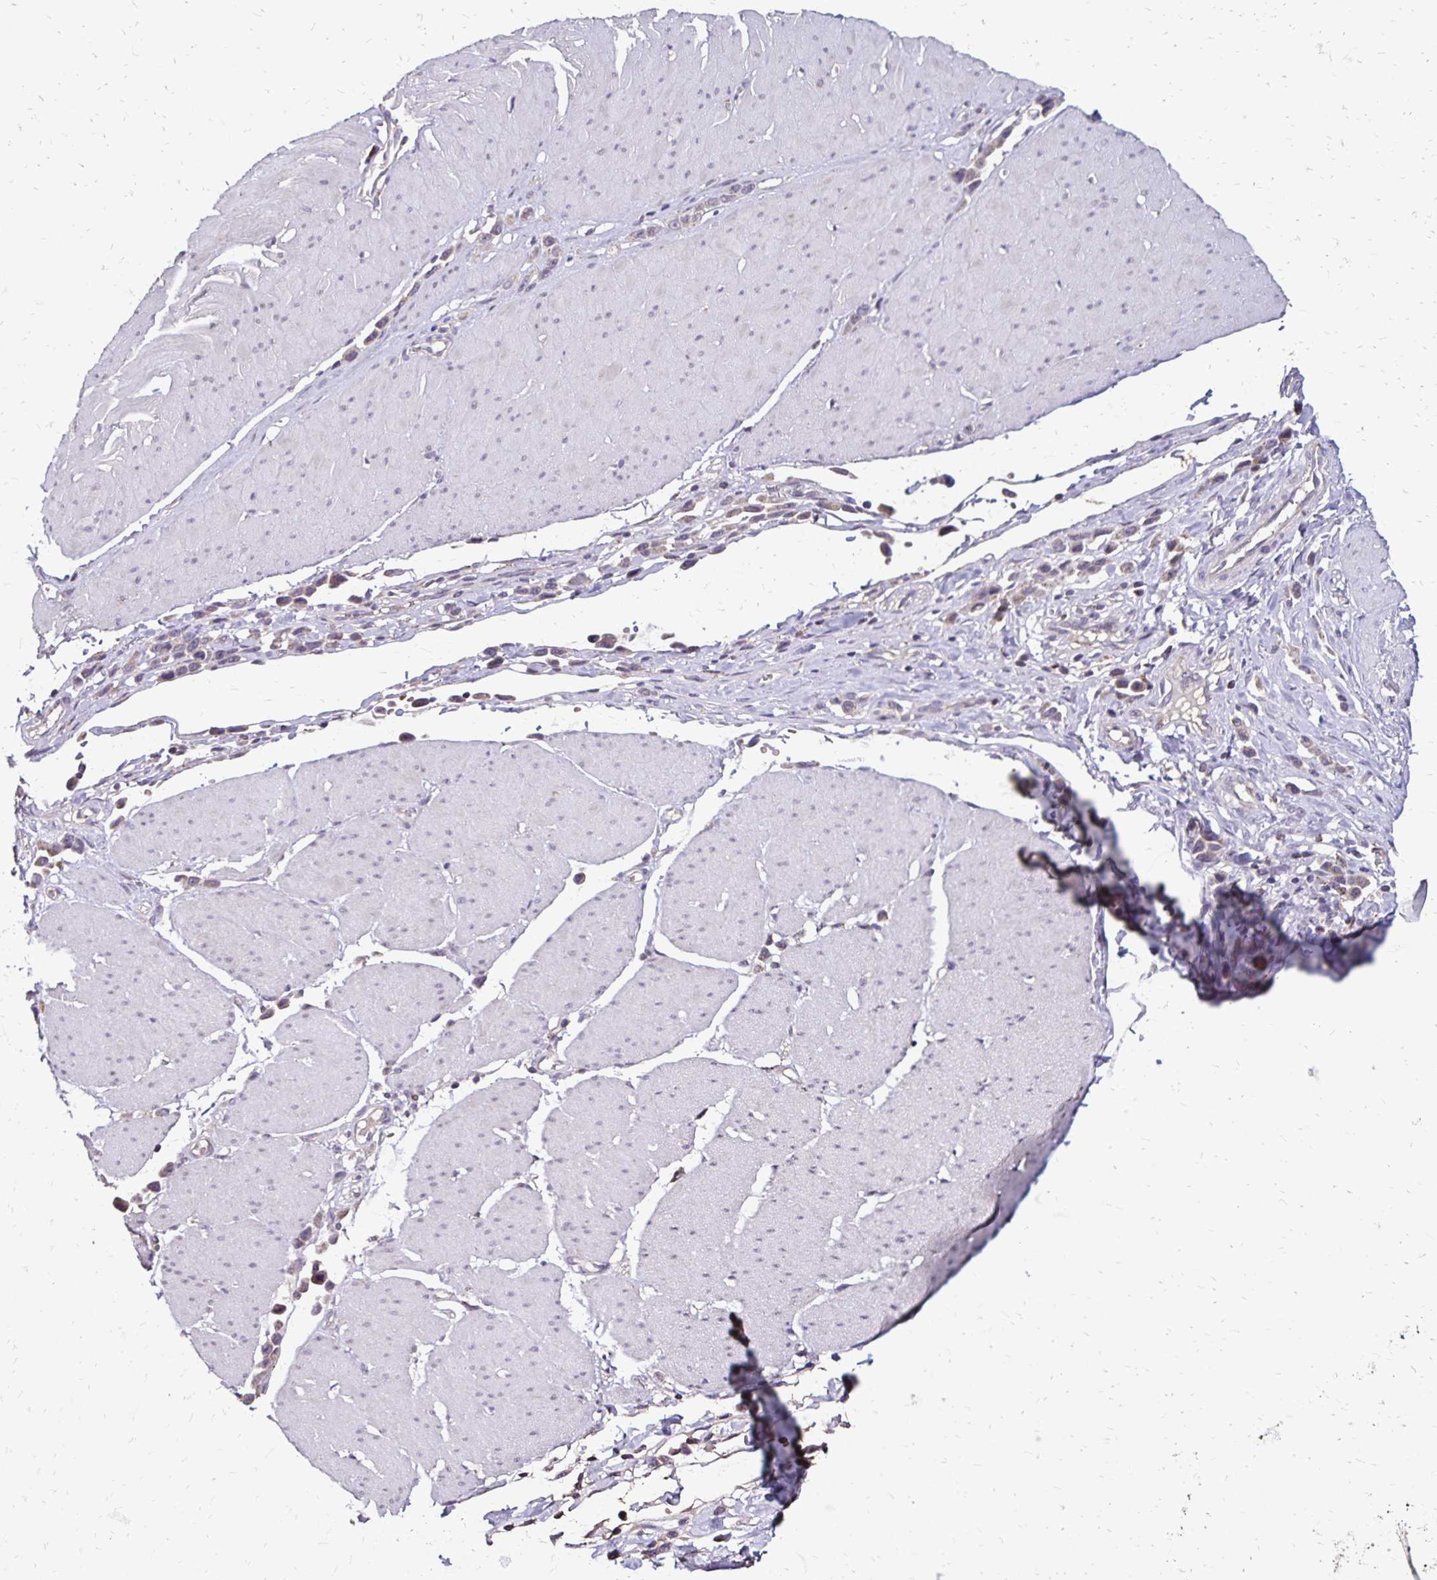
{"staining": {"intensity": "weak", "quantity": "25%-75%", "location": "cytoplasmic/membranous"}, "tissue": "stomach cancer", "cell_type": "Tumor cells", "image_type": "cancer", "snomed": [{"axis": "morphology", "description": "Adenocarcinoma, NOS"}, {"axis": "topography", "description": "Stomach"}], "caption": "Stomach adenocarcinoma stained with a brown dye demonstrates weak cytoplasmic/membranous positive staining in about 25%-75% of tumor cells.", "gene": "EMC10", "patient": {"sex": "male", "age": 47}}